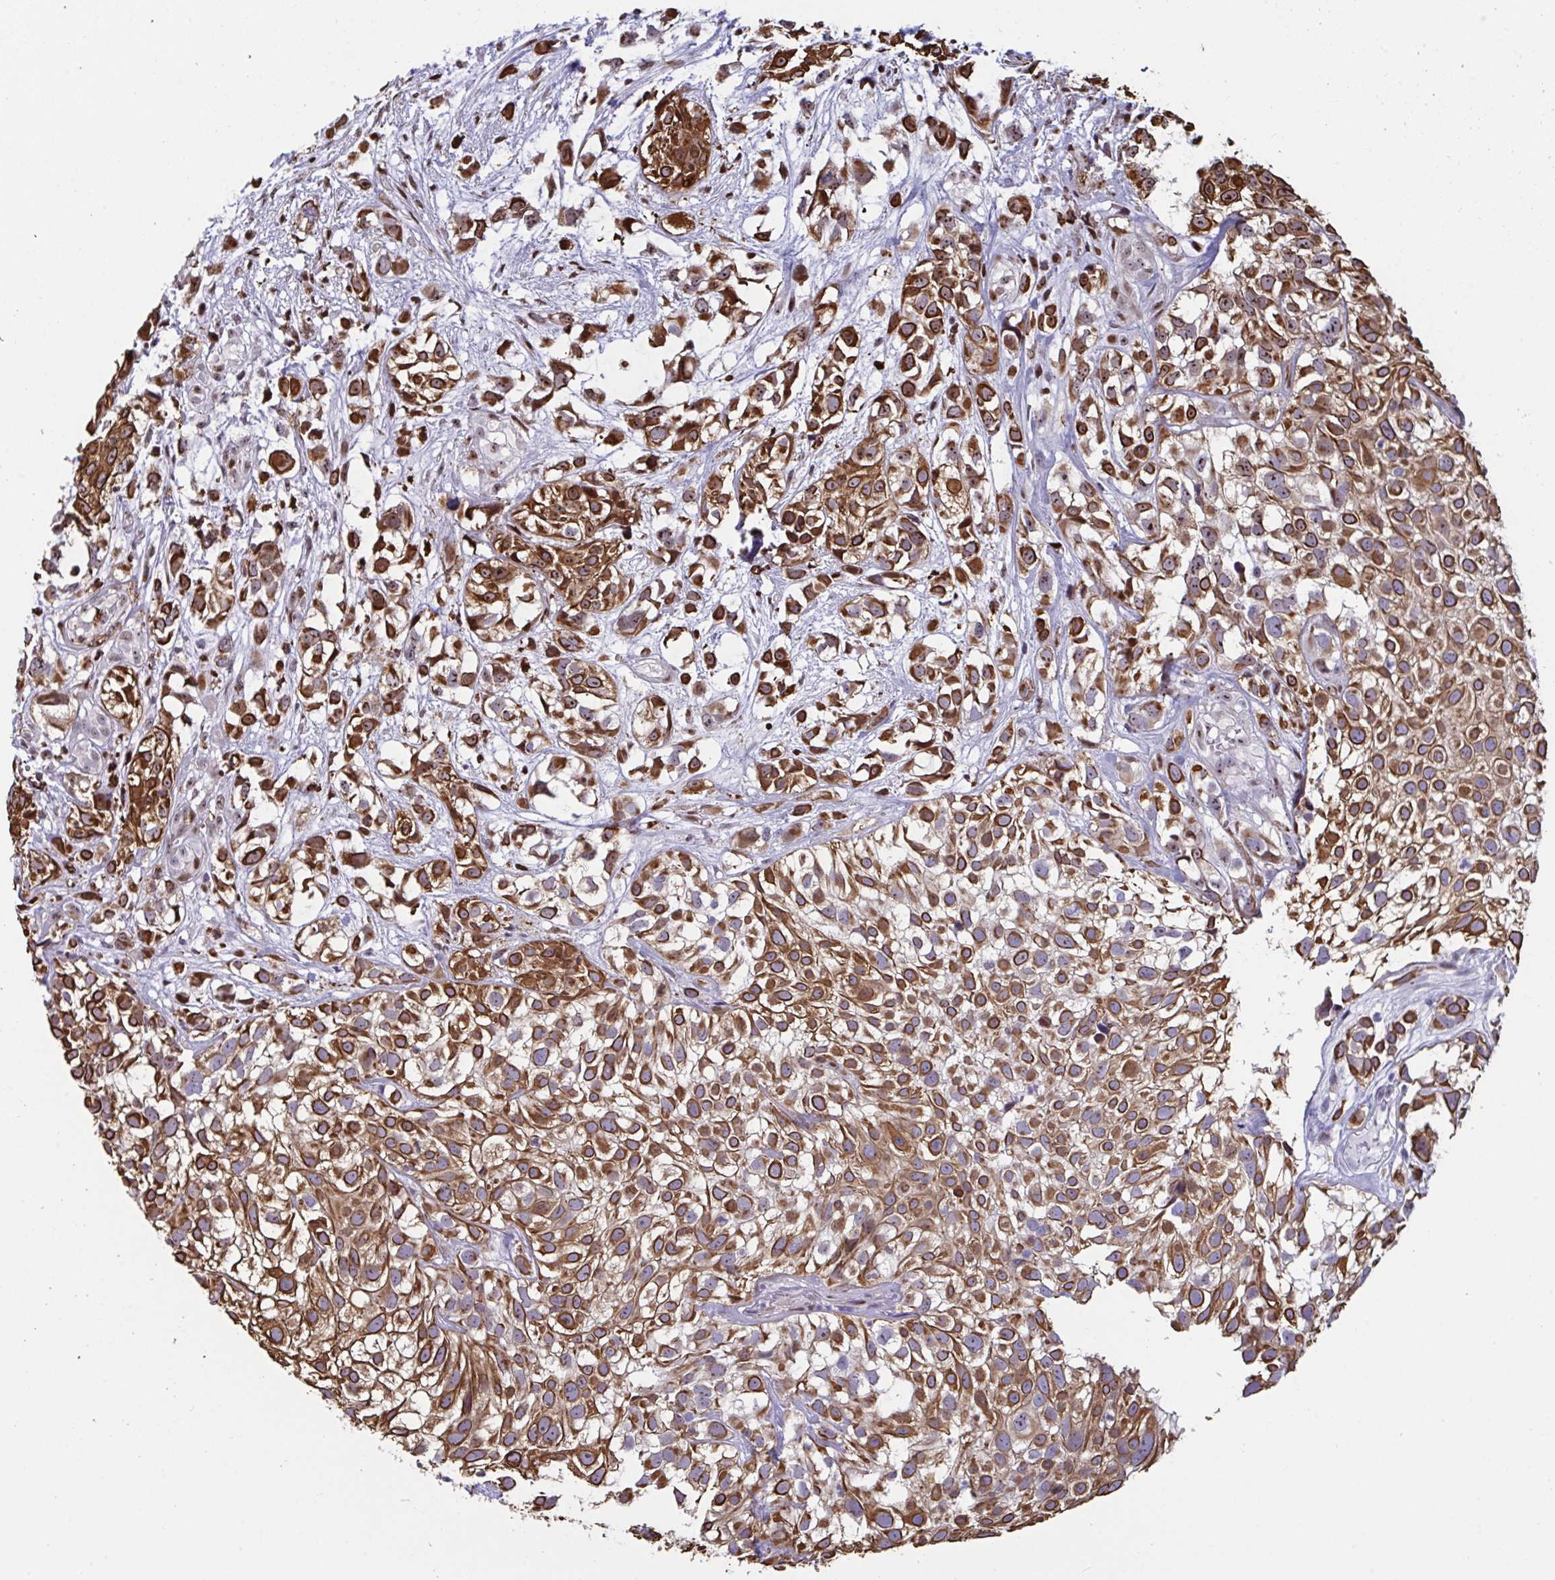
{"staining": {"intensity": "strong", "quantity": ">75%", "location": "cytoplasmic/membranous,nuclear"}, "tissue": "urothelial cancer", "cell_type": "Tumor cells", "image_type": "cancer", "snomed": [{"axis": "morphology", "description": "Urothelial carcinoma, High grade"}, {"axis": "topography", "description": "Urinary bladder"}], "caption": "Immunohistochemical staining of high-grade urothelial carcinoma shows high levels of strong cytoplasmic/membranous and nuclear positivity in about >75% of tumor cells.", "gene": "PELI2", "patient": {"sex": "male", "age": 56}}